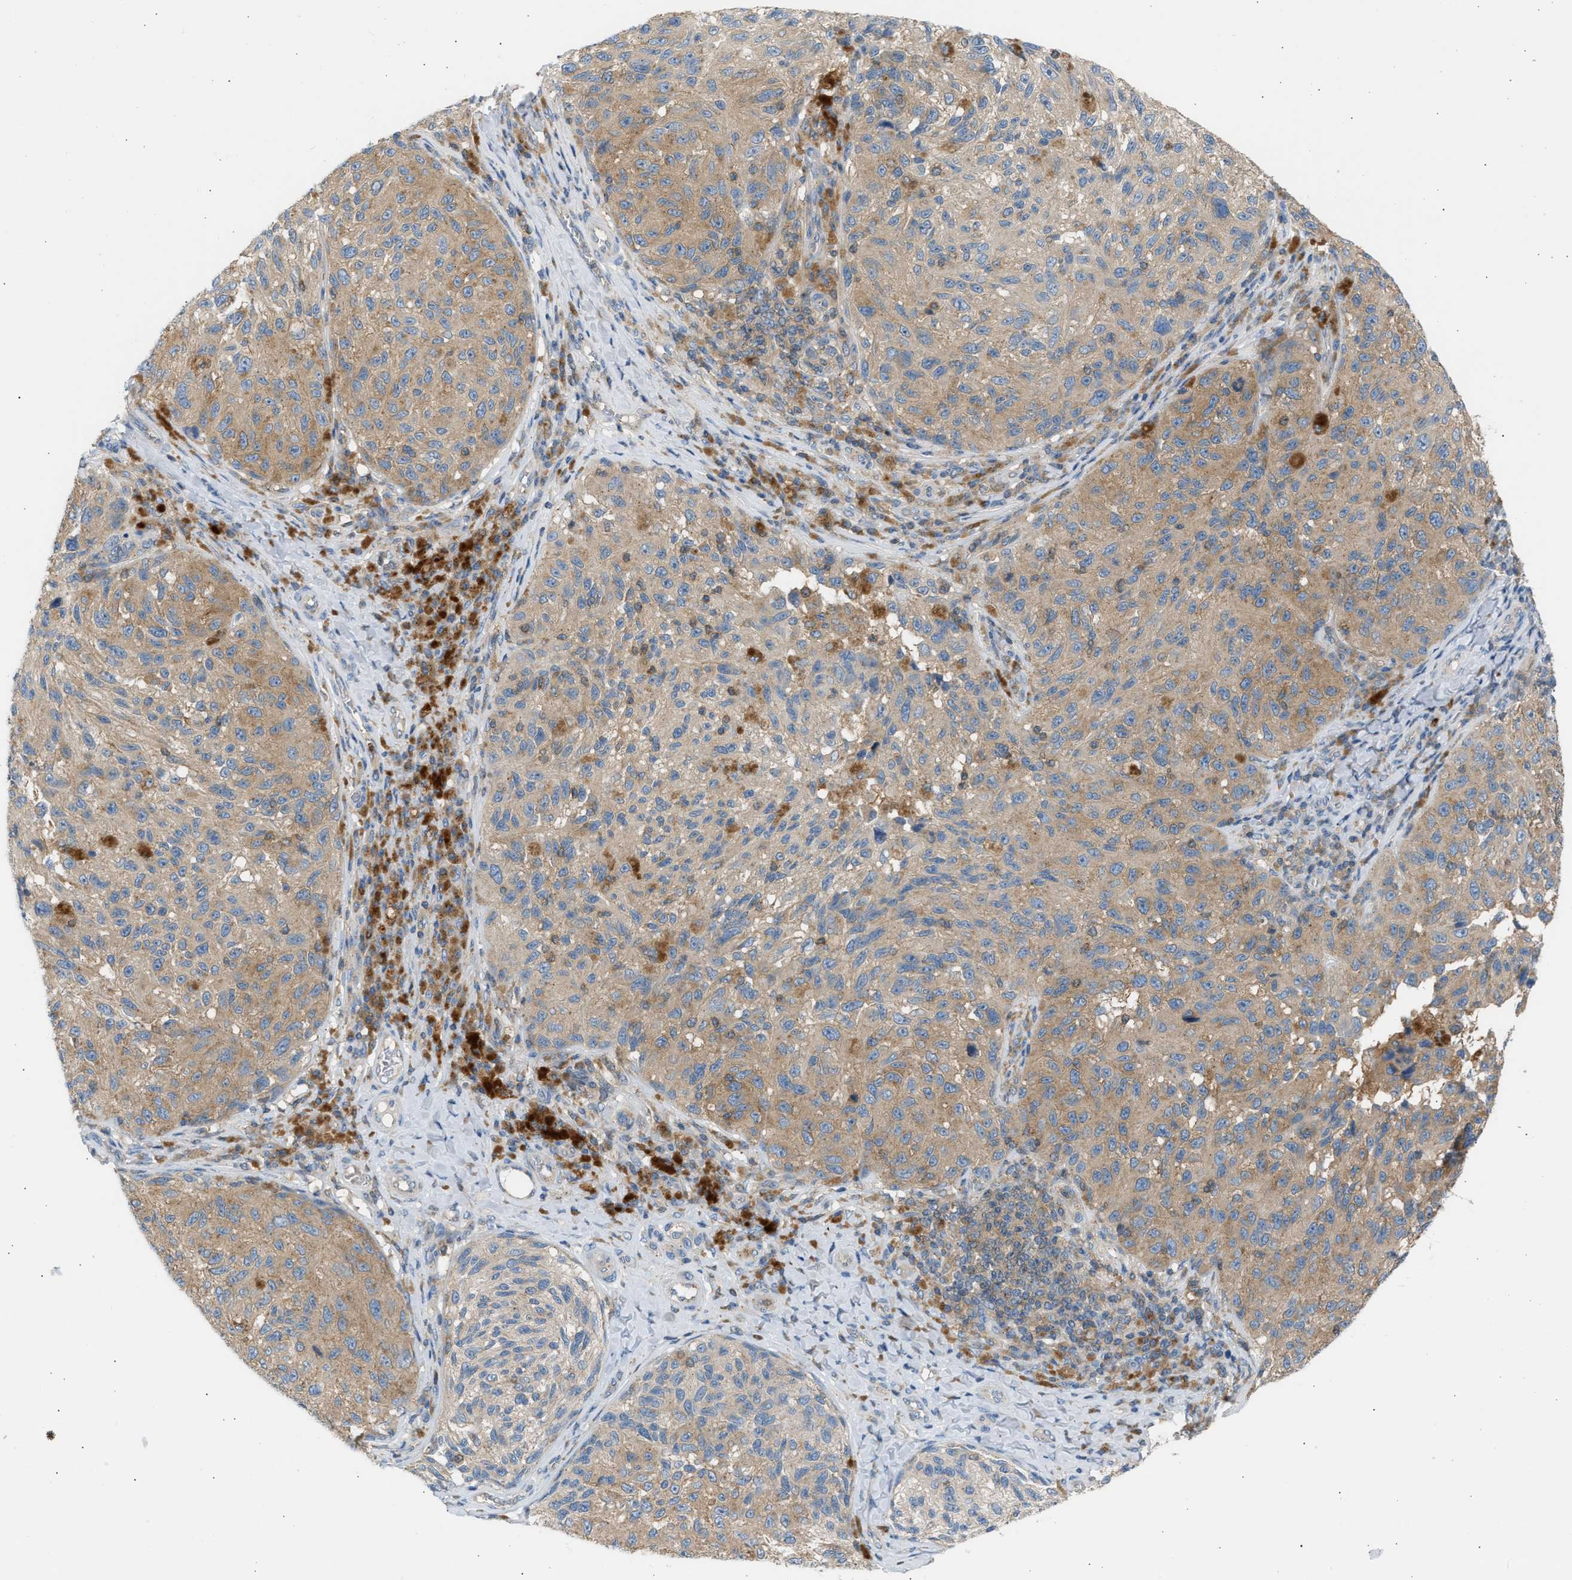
{"staining": {"intensity": "weak", "quantity": ">75%", "location": "cytoplasmic/membranous"}, "tissue": "melanoma", "cell_type": "Tumor cells", "image_type": "cancer", "snomed": [{"axis": "morphology", "description": "Malignant melanoma, NOS"}, {"axis": "topography", "description": "Skin"}], "caption": "The micrograph displays staining of melanoma, revealing weak cytoplasmic/membranous protein expression (brown color) within tumor cells.", "gene": "TRIM50", "patient": {"sex": "female", "age": 73}}